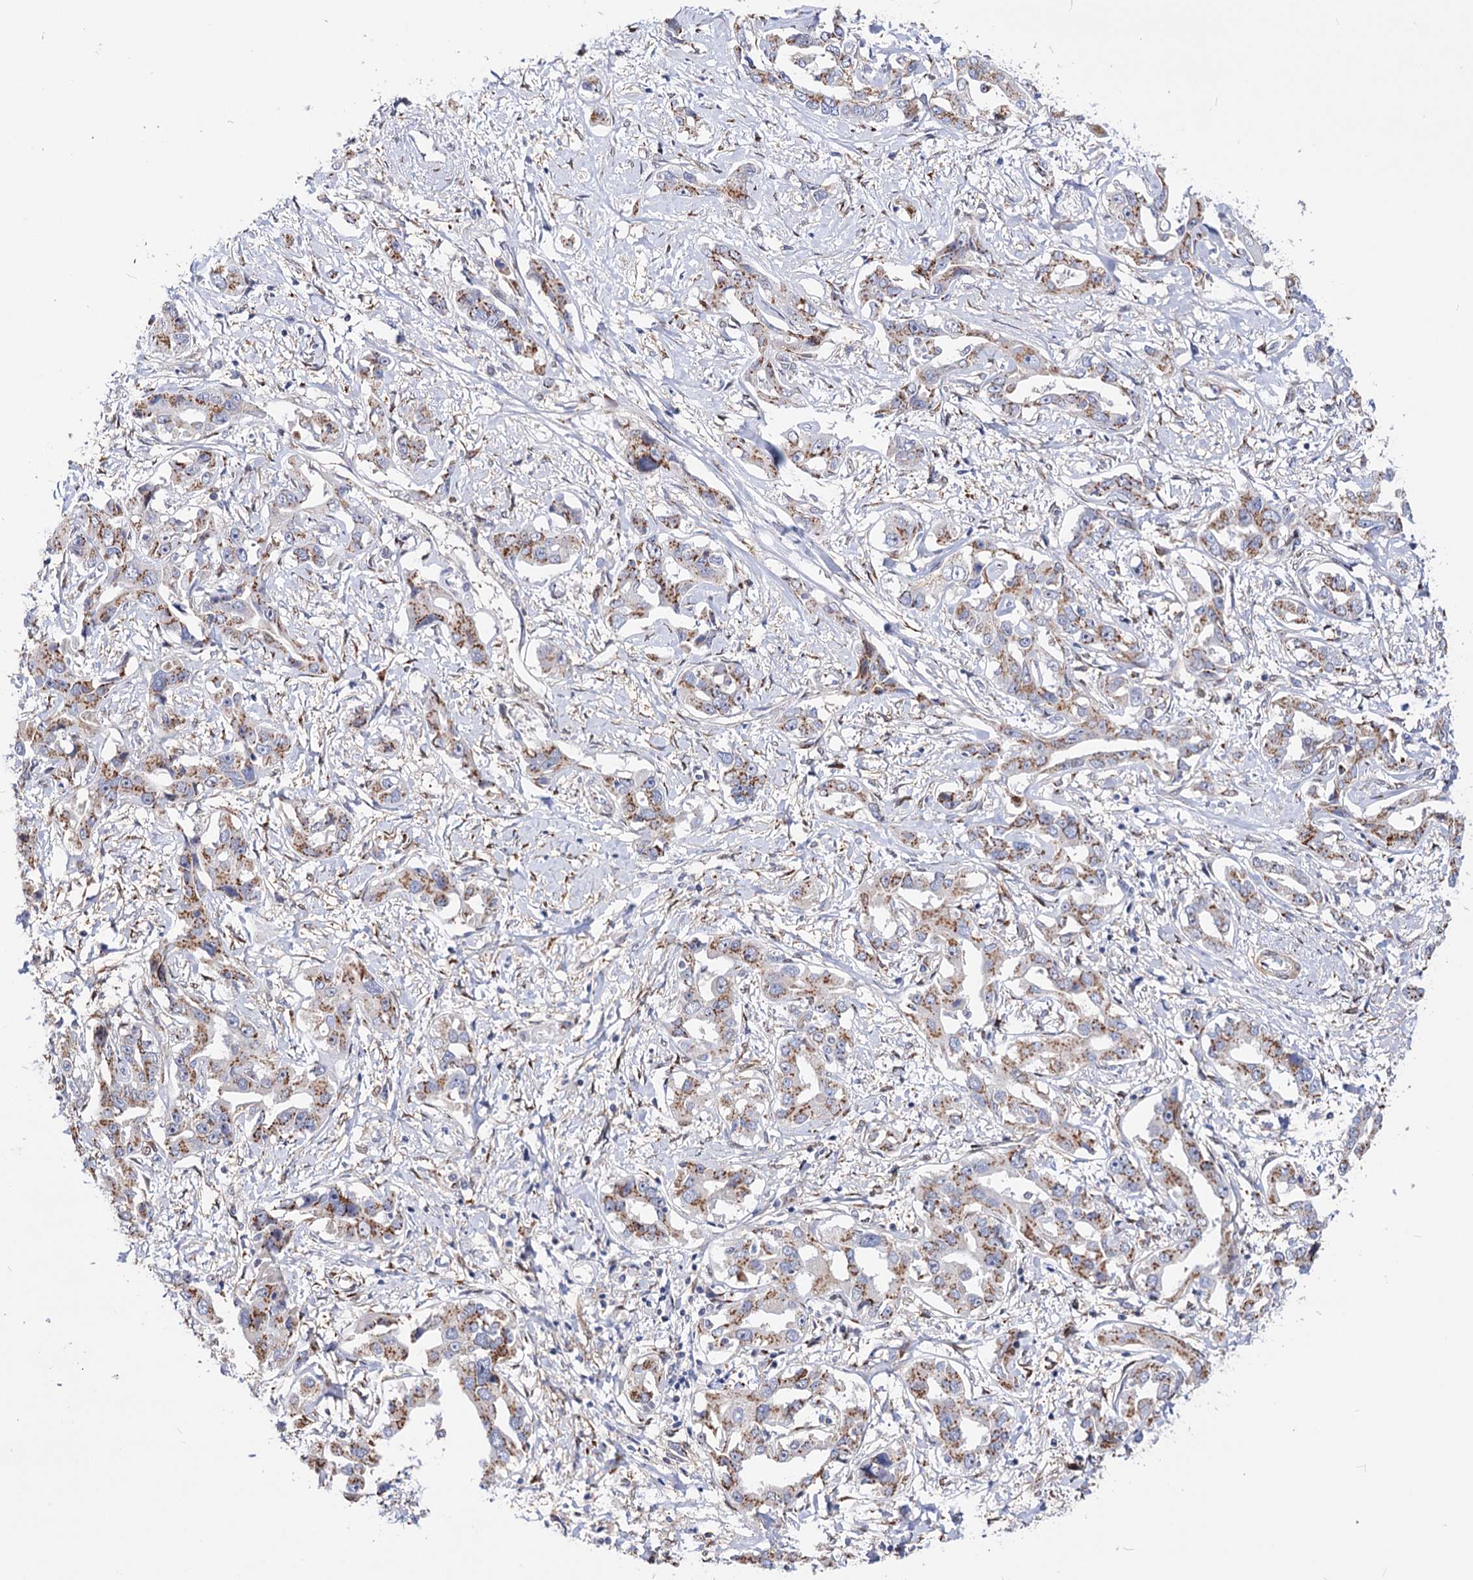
{"staining": {"intensity": "moderate", "quantity": ">75%", "location": "cytoplasmic/membranous"}, "tissue": "liver cancer", "cell_type": "Tumor cells", "image_type": "cancer", "snomed": [{"axis": "morphology", "description": "Cholangiocarcinoma"}, {"axis": "topography", "description": "Liver"}], "caption": "Human liver cancer stained with a protein marker demonstrates moderate staining in tumor cells.", "gene": "C11orf96", "patient": {"sex": "male", "age": 59}}